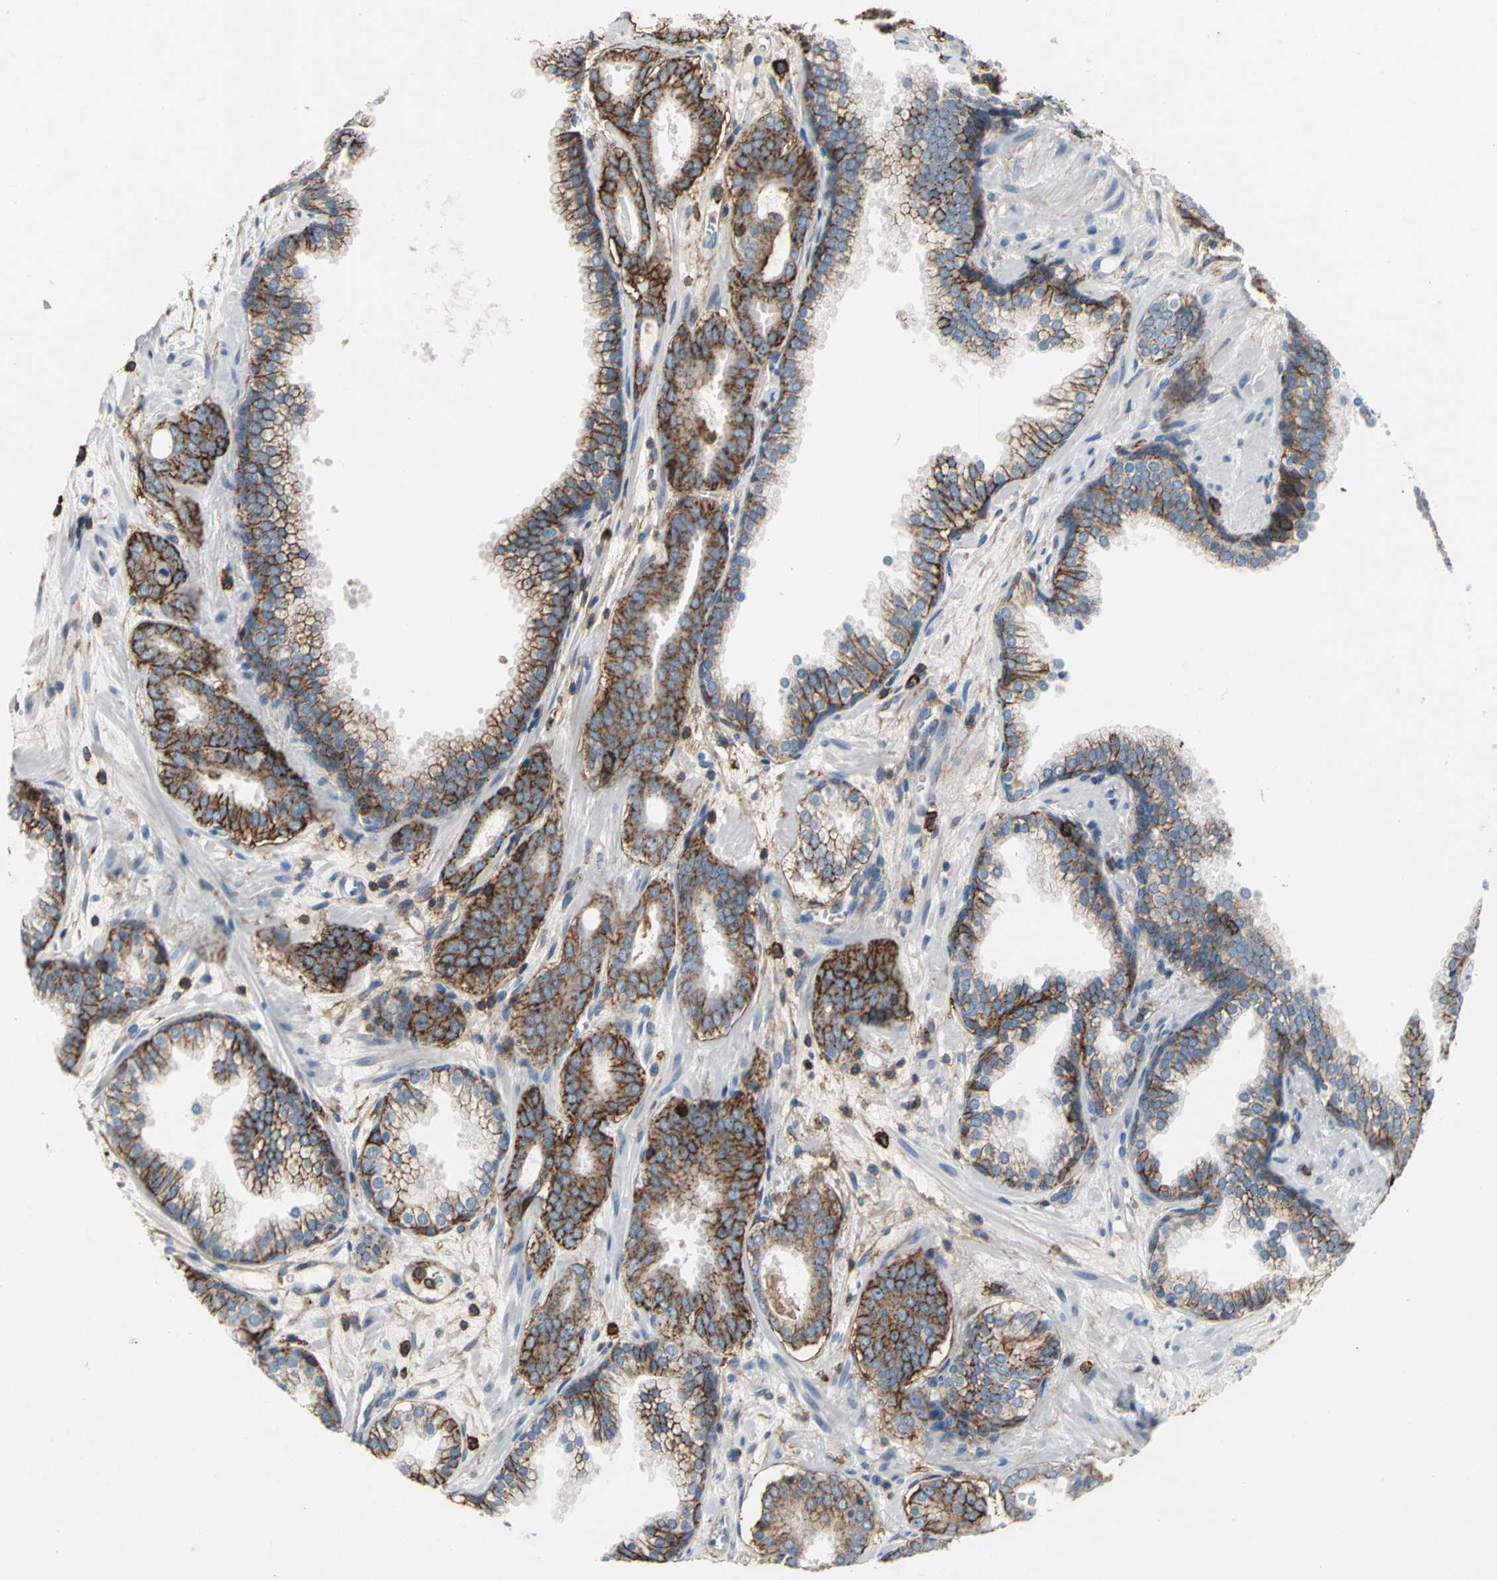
{"staining": {"intensity": "strong", "quantity": ">75%", "location": "cytoplasmic/membranous"}, "tissue": "prostate cancer", "cell_type": "Tumor cells", "image_type": "cancer", "snomed": [{"axis": "morphology", "description": "Adenocarcinoma, Low grade"}, {"axis": "topography", "description": "Prostate"}], "caption": "Adenocarcinoma (low-grade) (prostate) stained for a protein (brown) exhibits strong cytoplasmic/membranous positive expression in approximately >75% of tumor cells.", "gene": "CD44", "patient": {"sex": "male", "age": 57}}